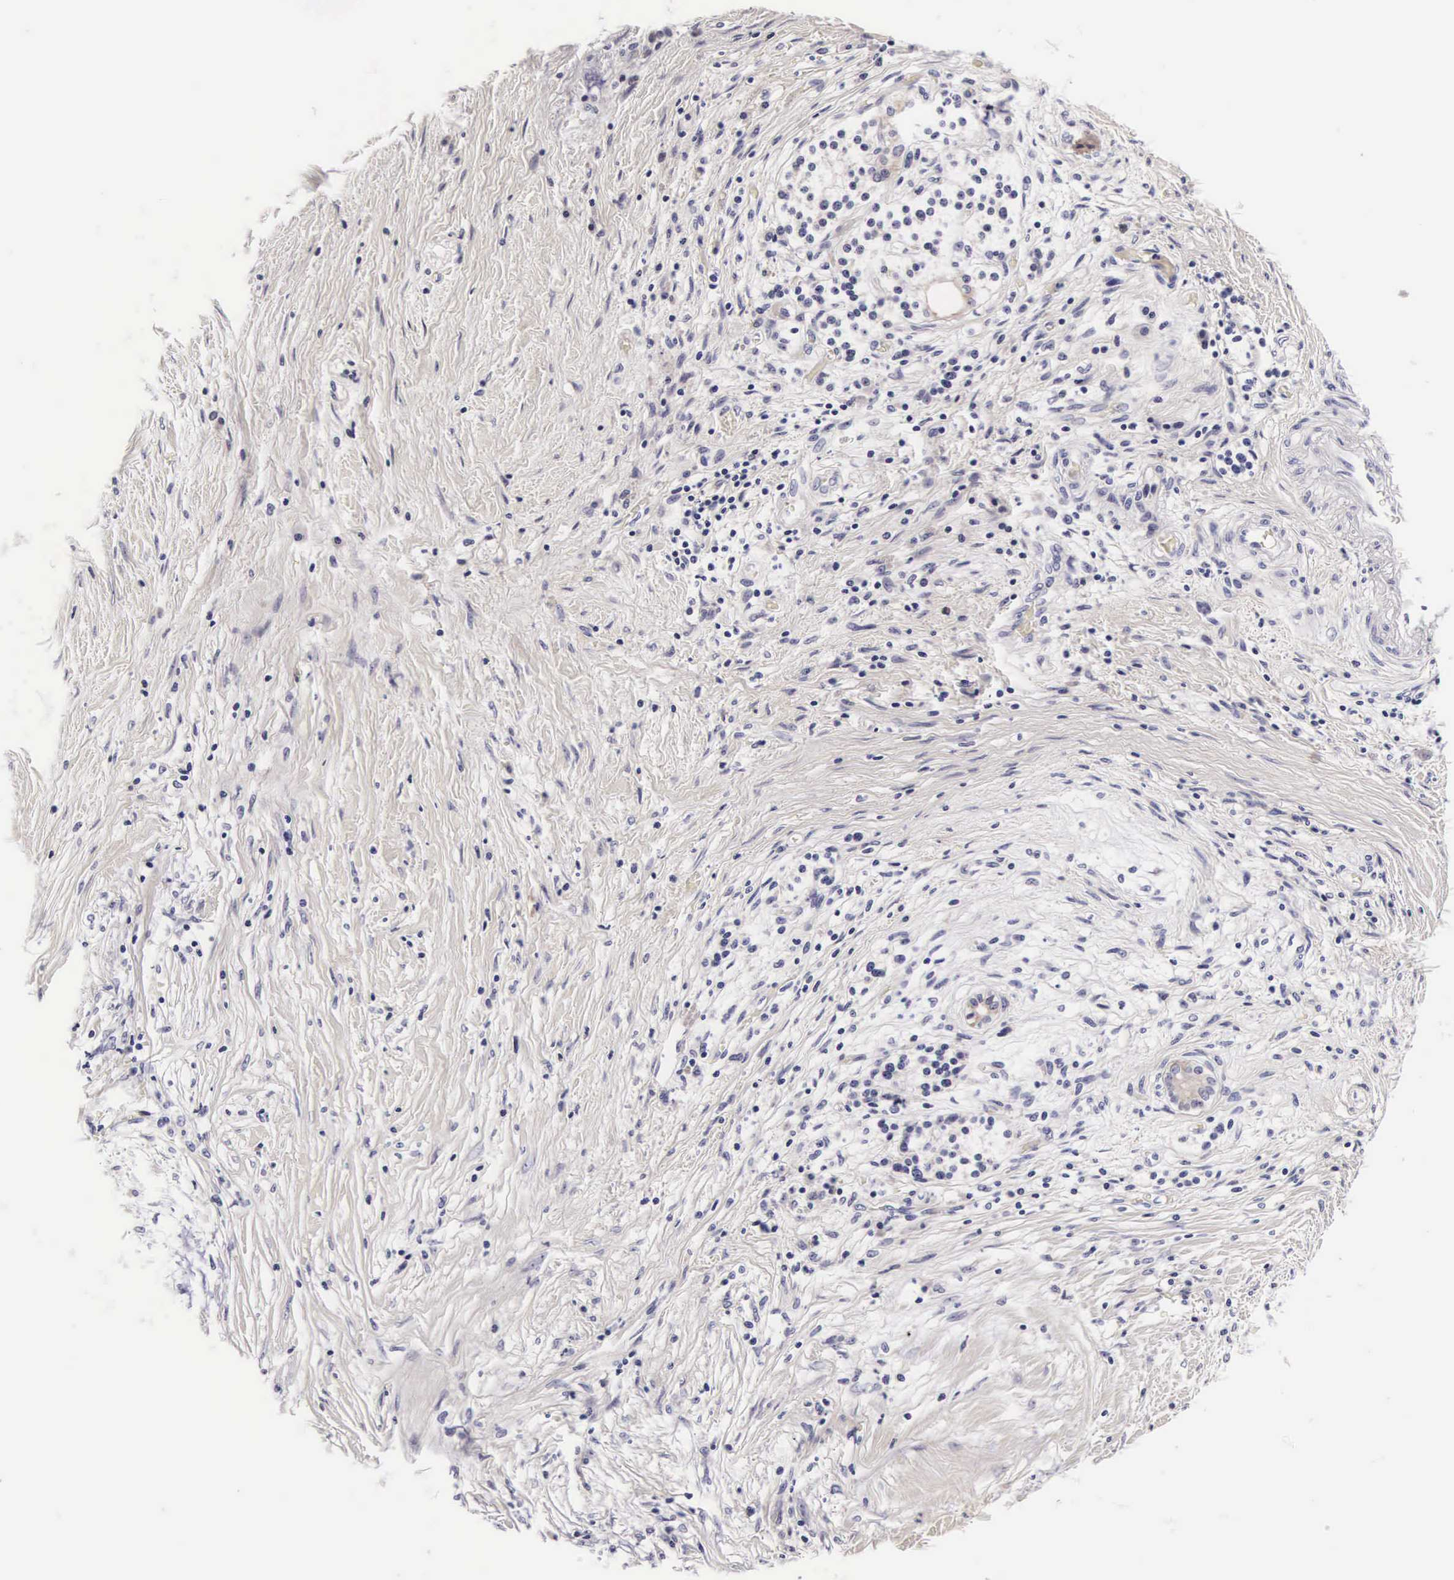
{"staining": {"intensity": "weak", "quantity": "25%-75%", "location": "cytoplasmic/membranous"}, "tissue": "pancreatic cancer", "cell_type": "Tumor cells", "image_type": "cancer", "snomed": [{"axis": "morphology", "description": "Adenocarcinoma, NOS"}, {"axis": "topography", "description": "Pancreas"}], "caption": "Pancreatic cancer (adenocarcinoma) stained for a protein (brown) displays weak cytoplasmic/membranous positive staining in approximately 25%-75% of tumor cells.", "gene": "PHETA2", "patient": {"sex": "female", "age": 64}}